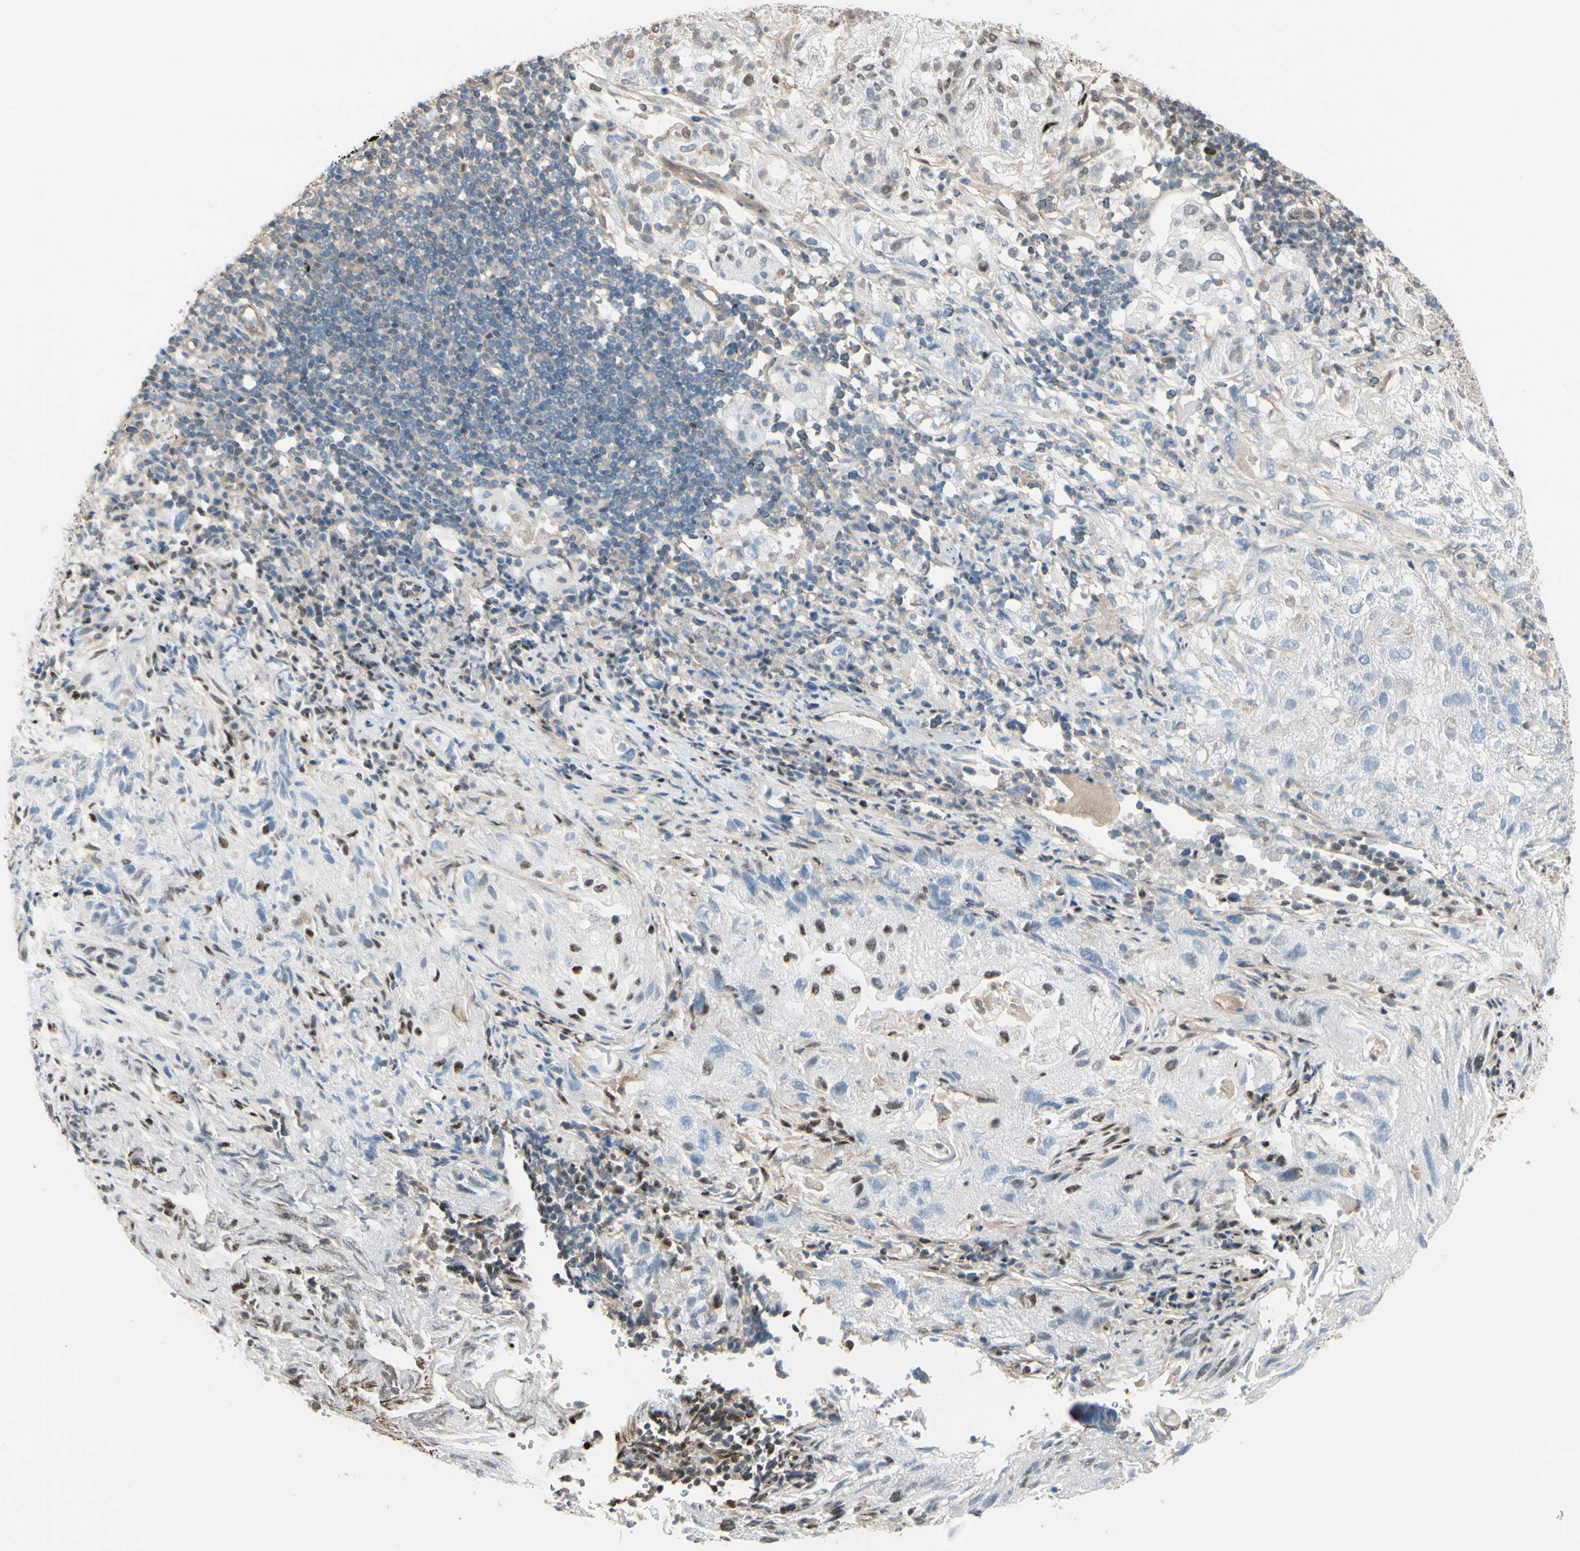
{"staining": {"intensity": "moderate", "quantity": "<25%", "location": "nuclear"}, "tissue": "lung cancer", "cell_type": "Tumor cells", "image_type": "cancer", "snomed": [{"axis": "morphology", "description": "Inflammation, NOS"}, {"axis": "morphology", "description": "Squamous cell carcinoma, NOS"}, {"axis": "topography", "description": "Lymph node"}, {"axis": "topography", "description": "Soft tissue"}, {"axis": "topography", "description": "Lung"}], "caption": "Protein positivity by immunohistochemistry demonstrates moderate nuclear expression in about <25% of tumor cells in squamous cell carcinoma (lung). Nuclei are stained in blue.", "gene": "SUFU", "patient": {"sex": "male", "age": 66}}